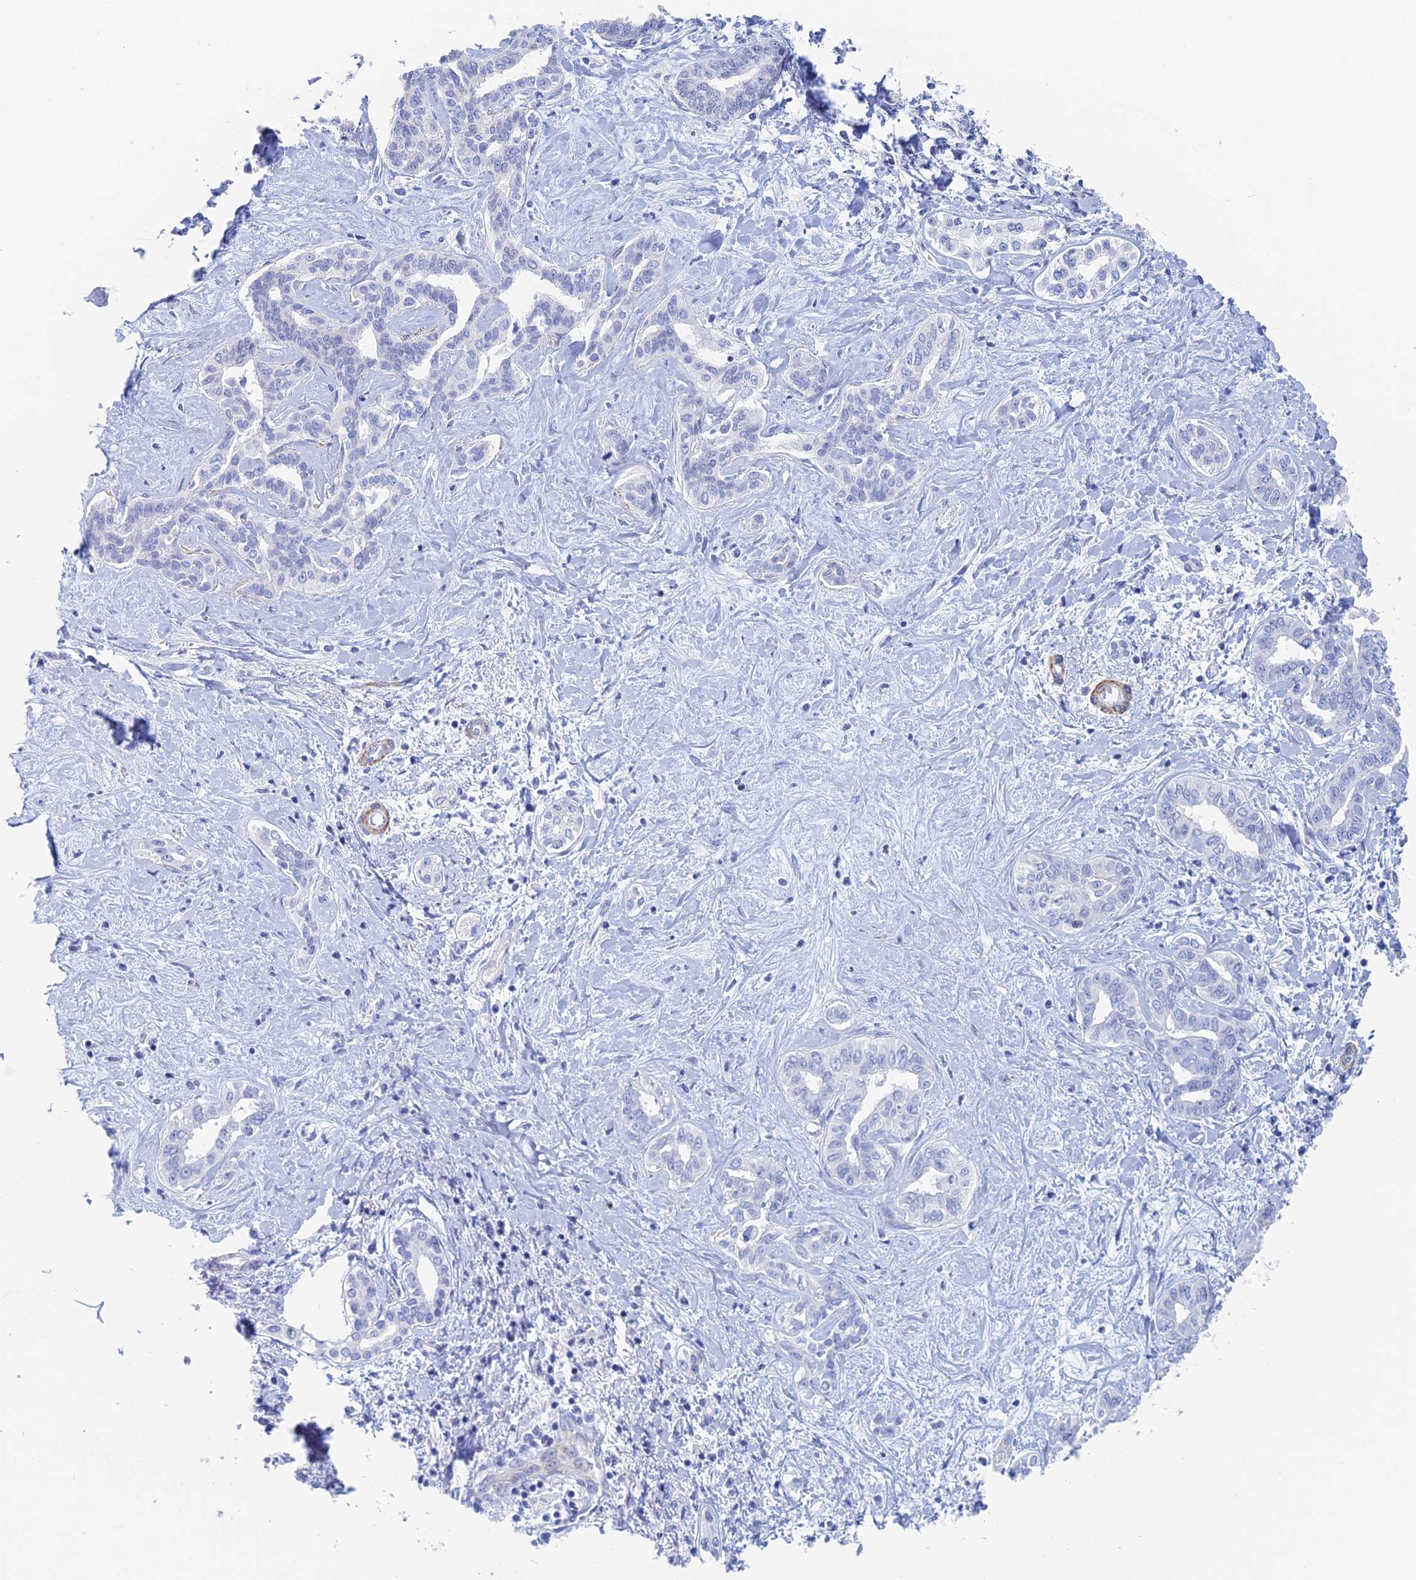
{"staining": {"intensity": "negative", "quantity": "none", "location": "none"}, "tissue": "liver cancer", "cell_type": "Tumor cells", "image_type": "cancer", "snomed": [{"axis": "morphology", "description": "Cholangiocarcinoma"}, {"axis": "topography", "description": "Liver"}], "caption": "Immunohistochemistry of human cholangiocarcinoma (liver) demonstrates no expression in tumor cells.", "gene": "KCNK18", "patient": {"sex": "female", "age": 77}}